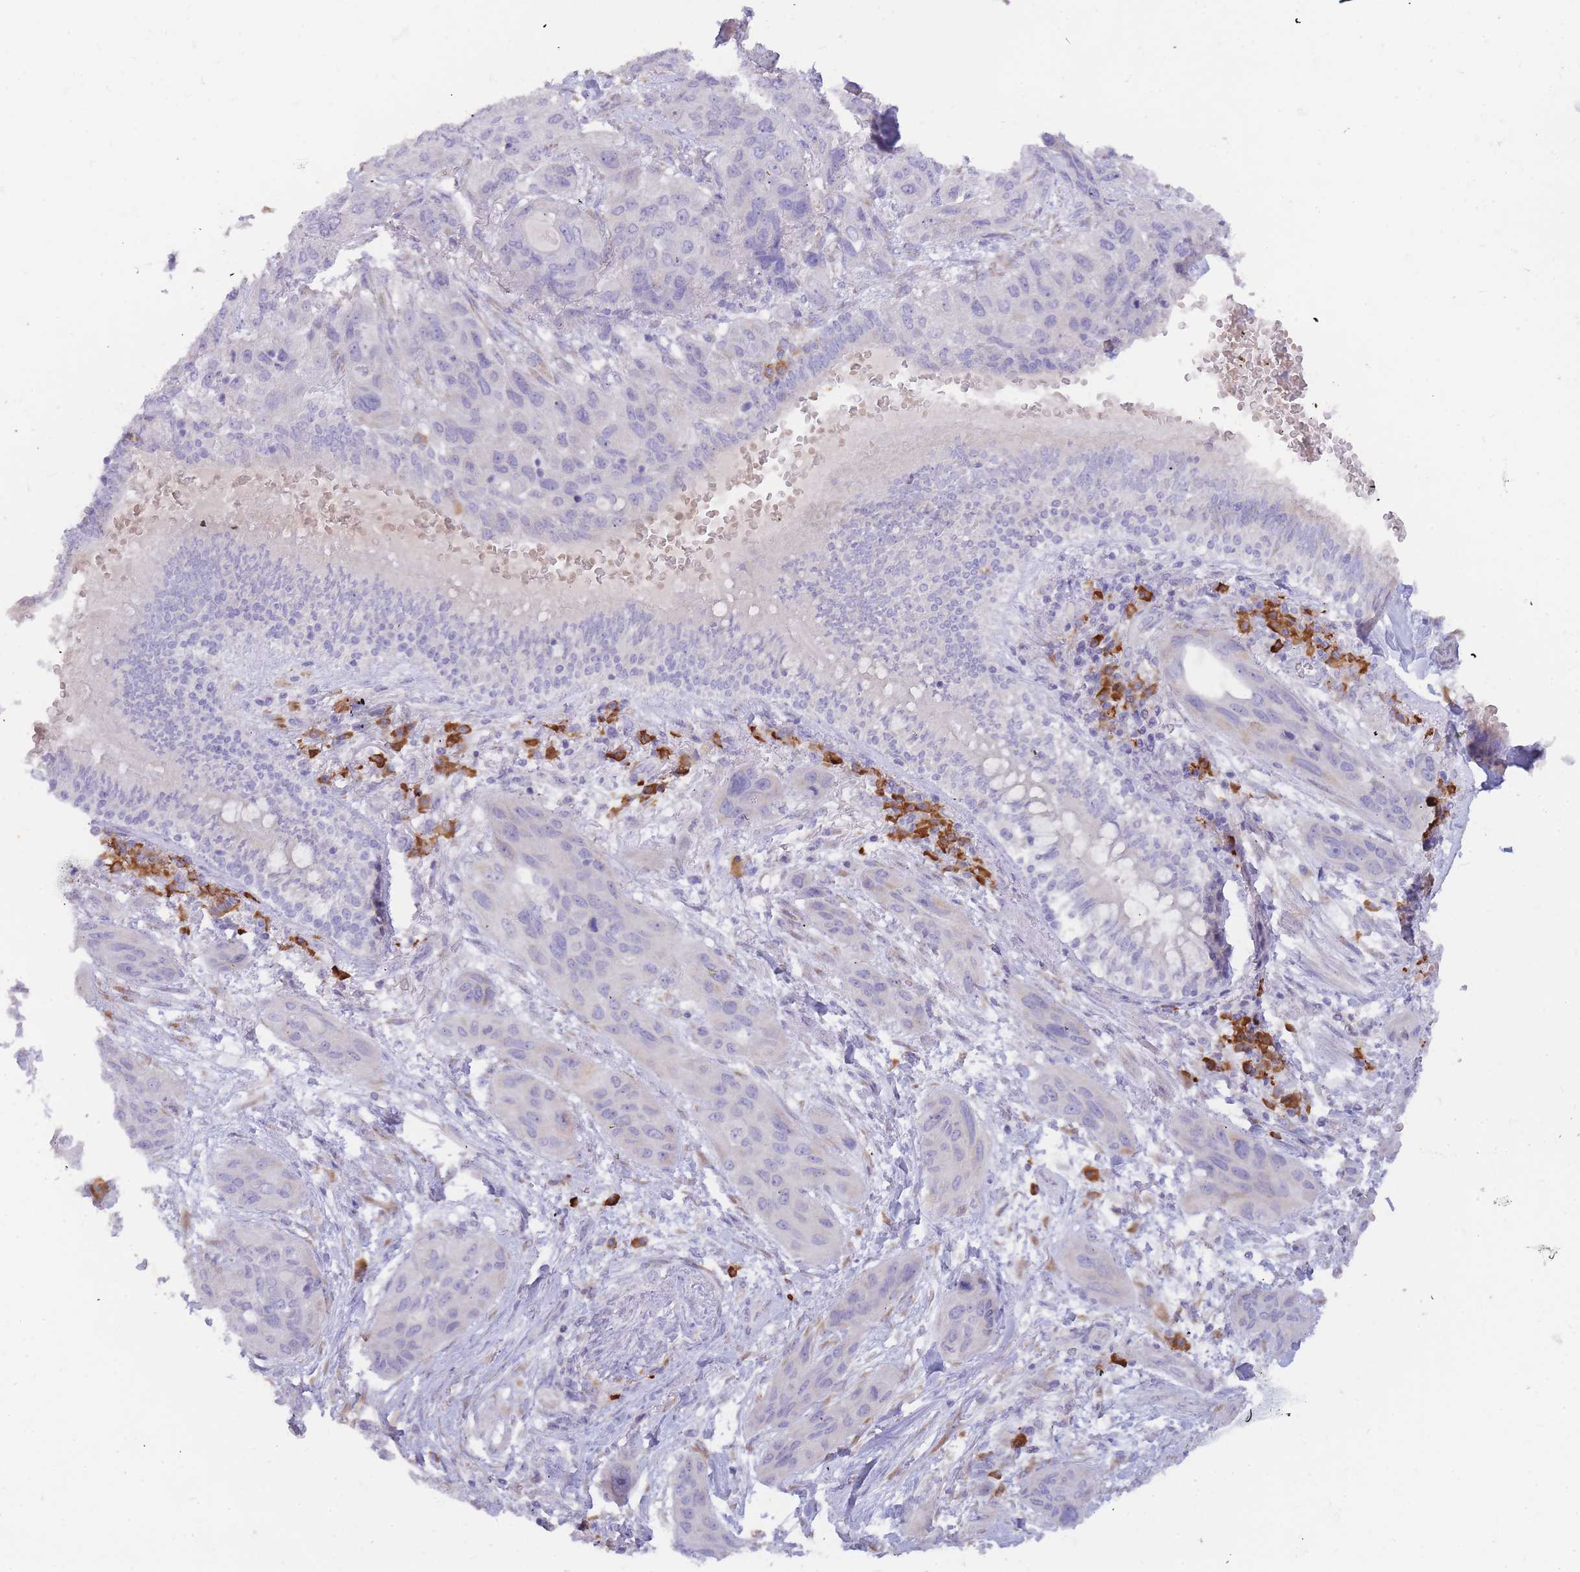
{"staining": {"intensity": "negative", "quantity": "none", "location": "none"}, "tissue": "lung cancer", "cell_type": "Tumor cells", "image_type": "cancer", "snomed": [{"axis": "morphology", "description": "Squamous cell carcinoma, NOS"}, {"axis": "topography", "description": "Lung"}], "caption": "Tumor cells are negative for brown protein staining in lung cancer (squamous cell carcinoma).", "gene": "SLC35E4", "patient": {"sex": "female", "age": 70}}